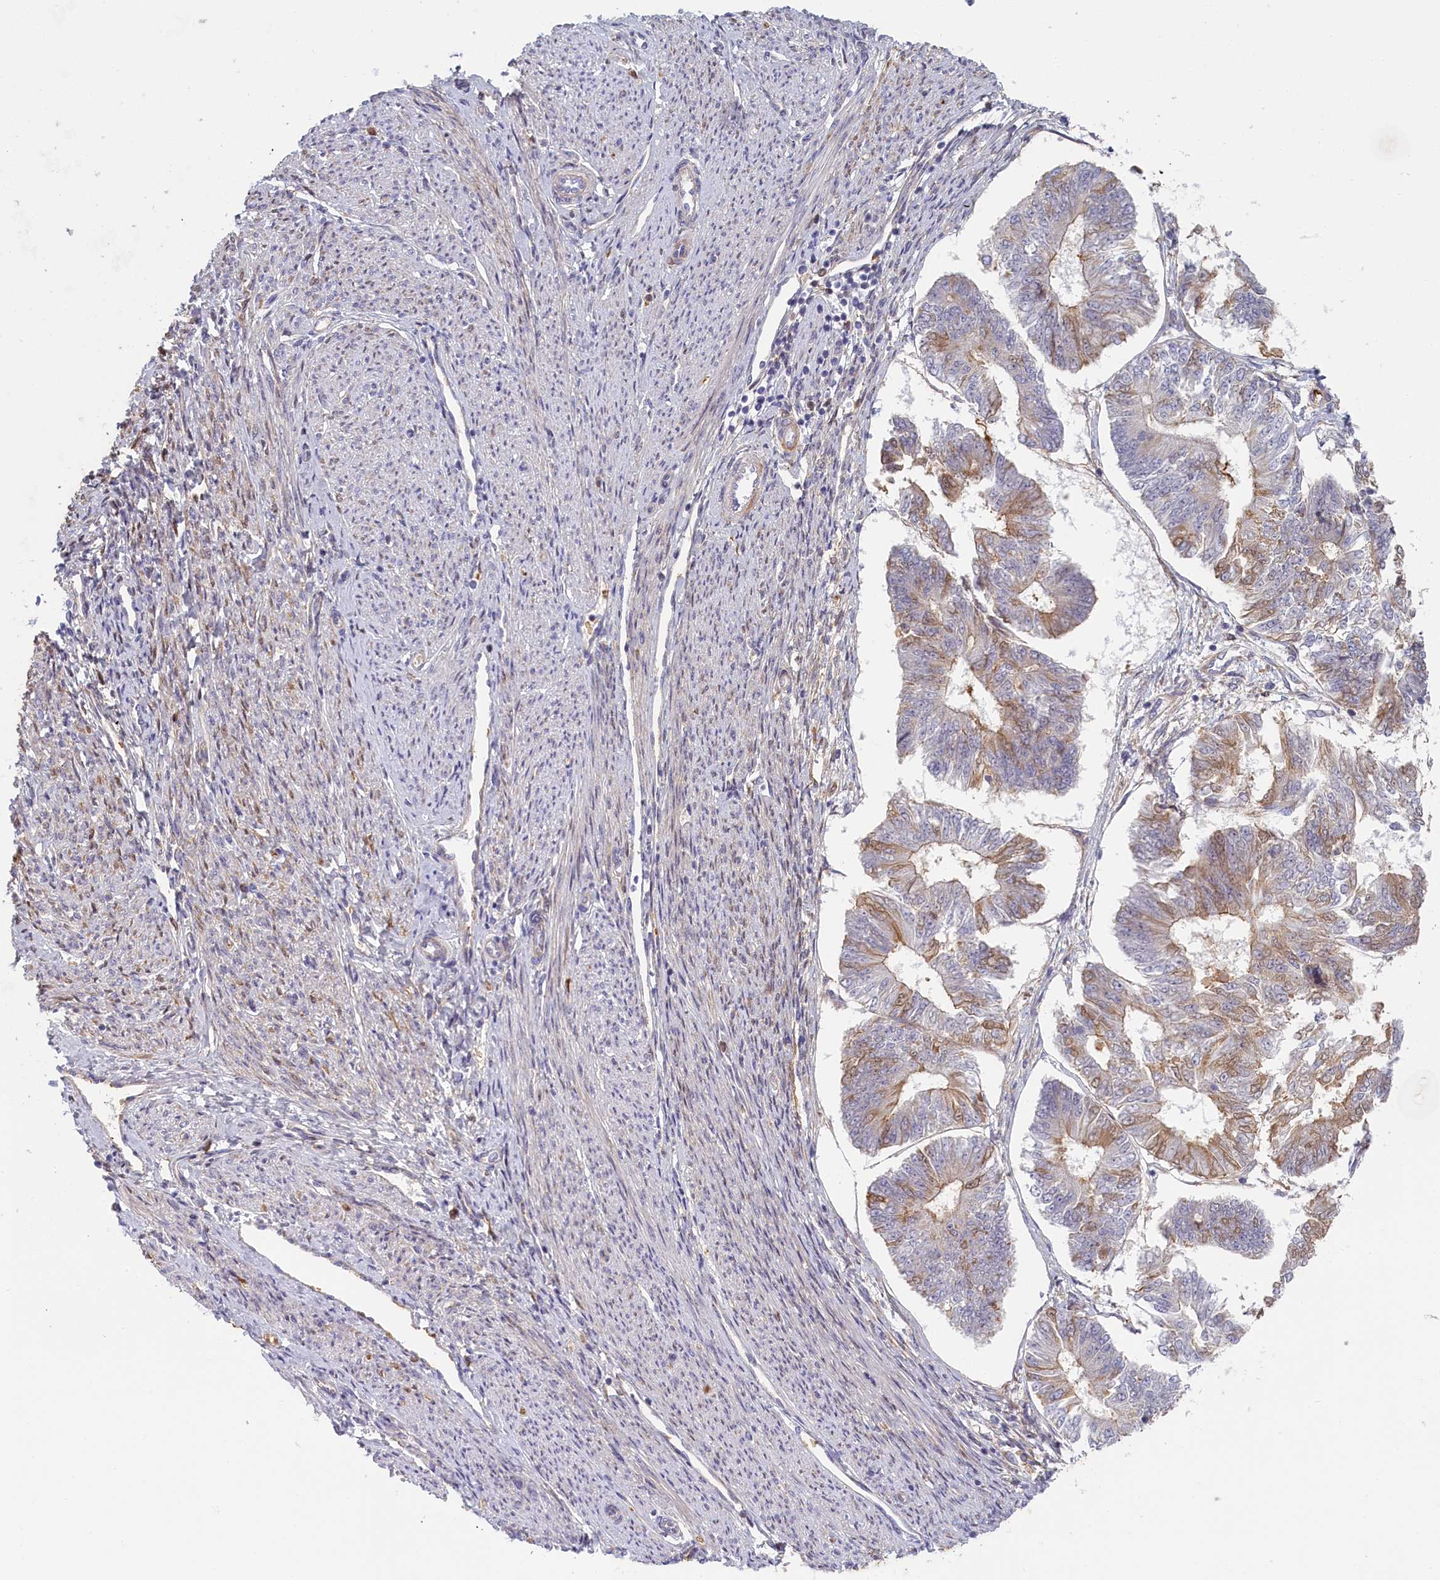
{"staining": {"intensity": "weak", "quantity": "25%-75%", "location": "cytoplasmic/membranous"}, "tissue": "endometrial cancer", "cell_type": "Tumor cells", "image_type": "cancer", "snomed": [{"axis": "morphology", "description": "Adenocarcinoma, NOS"}, {"axis": "topography", "description": "Endometrium"}], "caption": "An image of human adenocarcinoma (endometrial) stained for a protein shows weak cytoplasmic/membranous brown staining in tumor cells.", "gene": "STX16", "patient": {"sex": "female", "age": 58}}